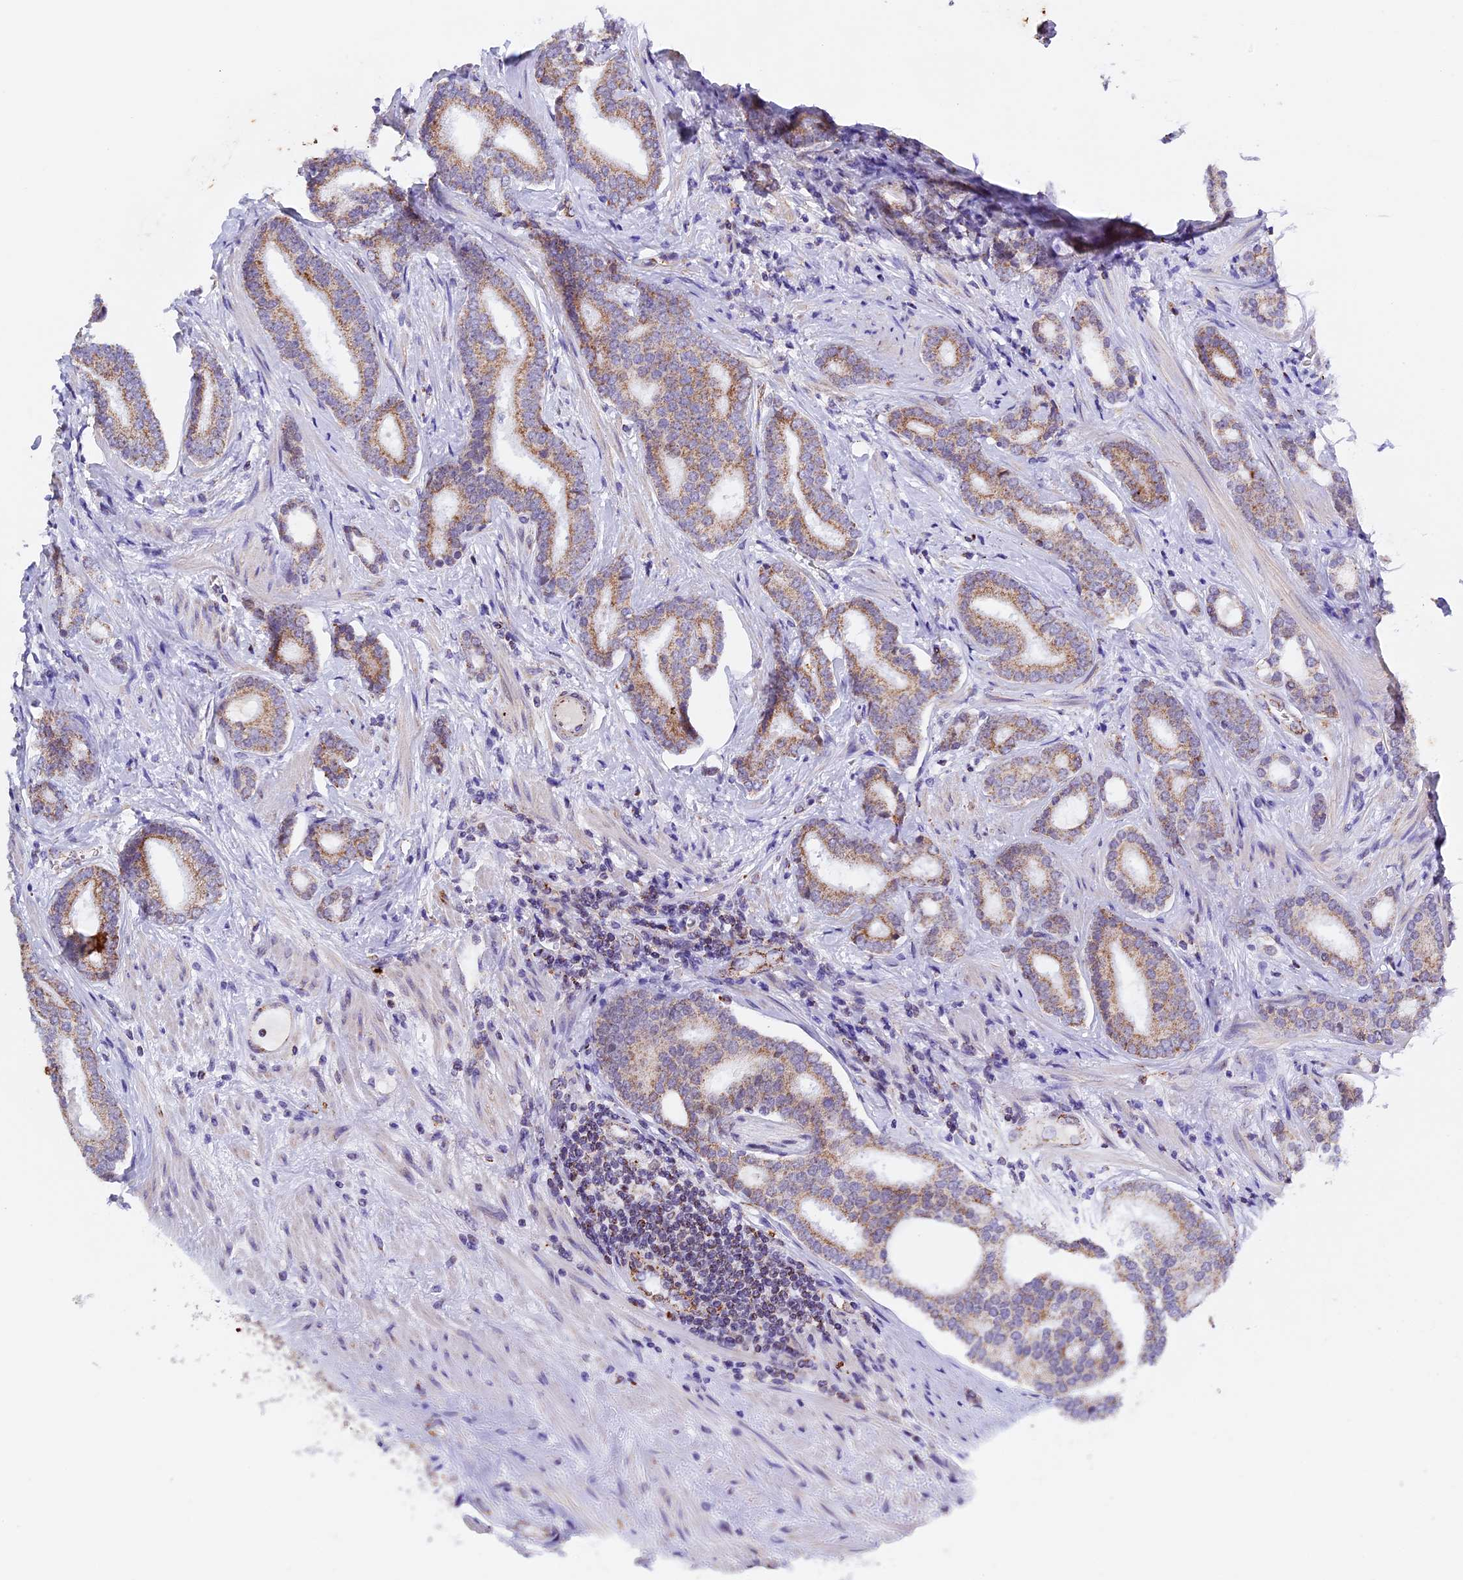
{"staining": {"intensity": "moderate", "quantity": ">75%", "location": "cytoplasmic/membranous"}, "tissue": "prostate cancer", "cell_type": "Tumor cells", "image_type": "cancer", "snomed": [{"axis": "morphology", "description": "Adenocarcinoma, High grade"}, {"axis": "topography", "description": "Prostate"}], "caption": "A photomicrograph showing moderate cytoplasmic/membranous staining in about >75% of tumor cells in adenocarcinoma (high-grade) (prostate), as visualized by brown immunohistochemical staining.", "gene": "TFAM", "patient": {"sex": "male", "age": 63}}